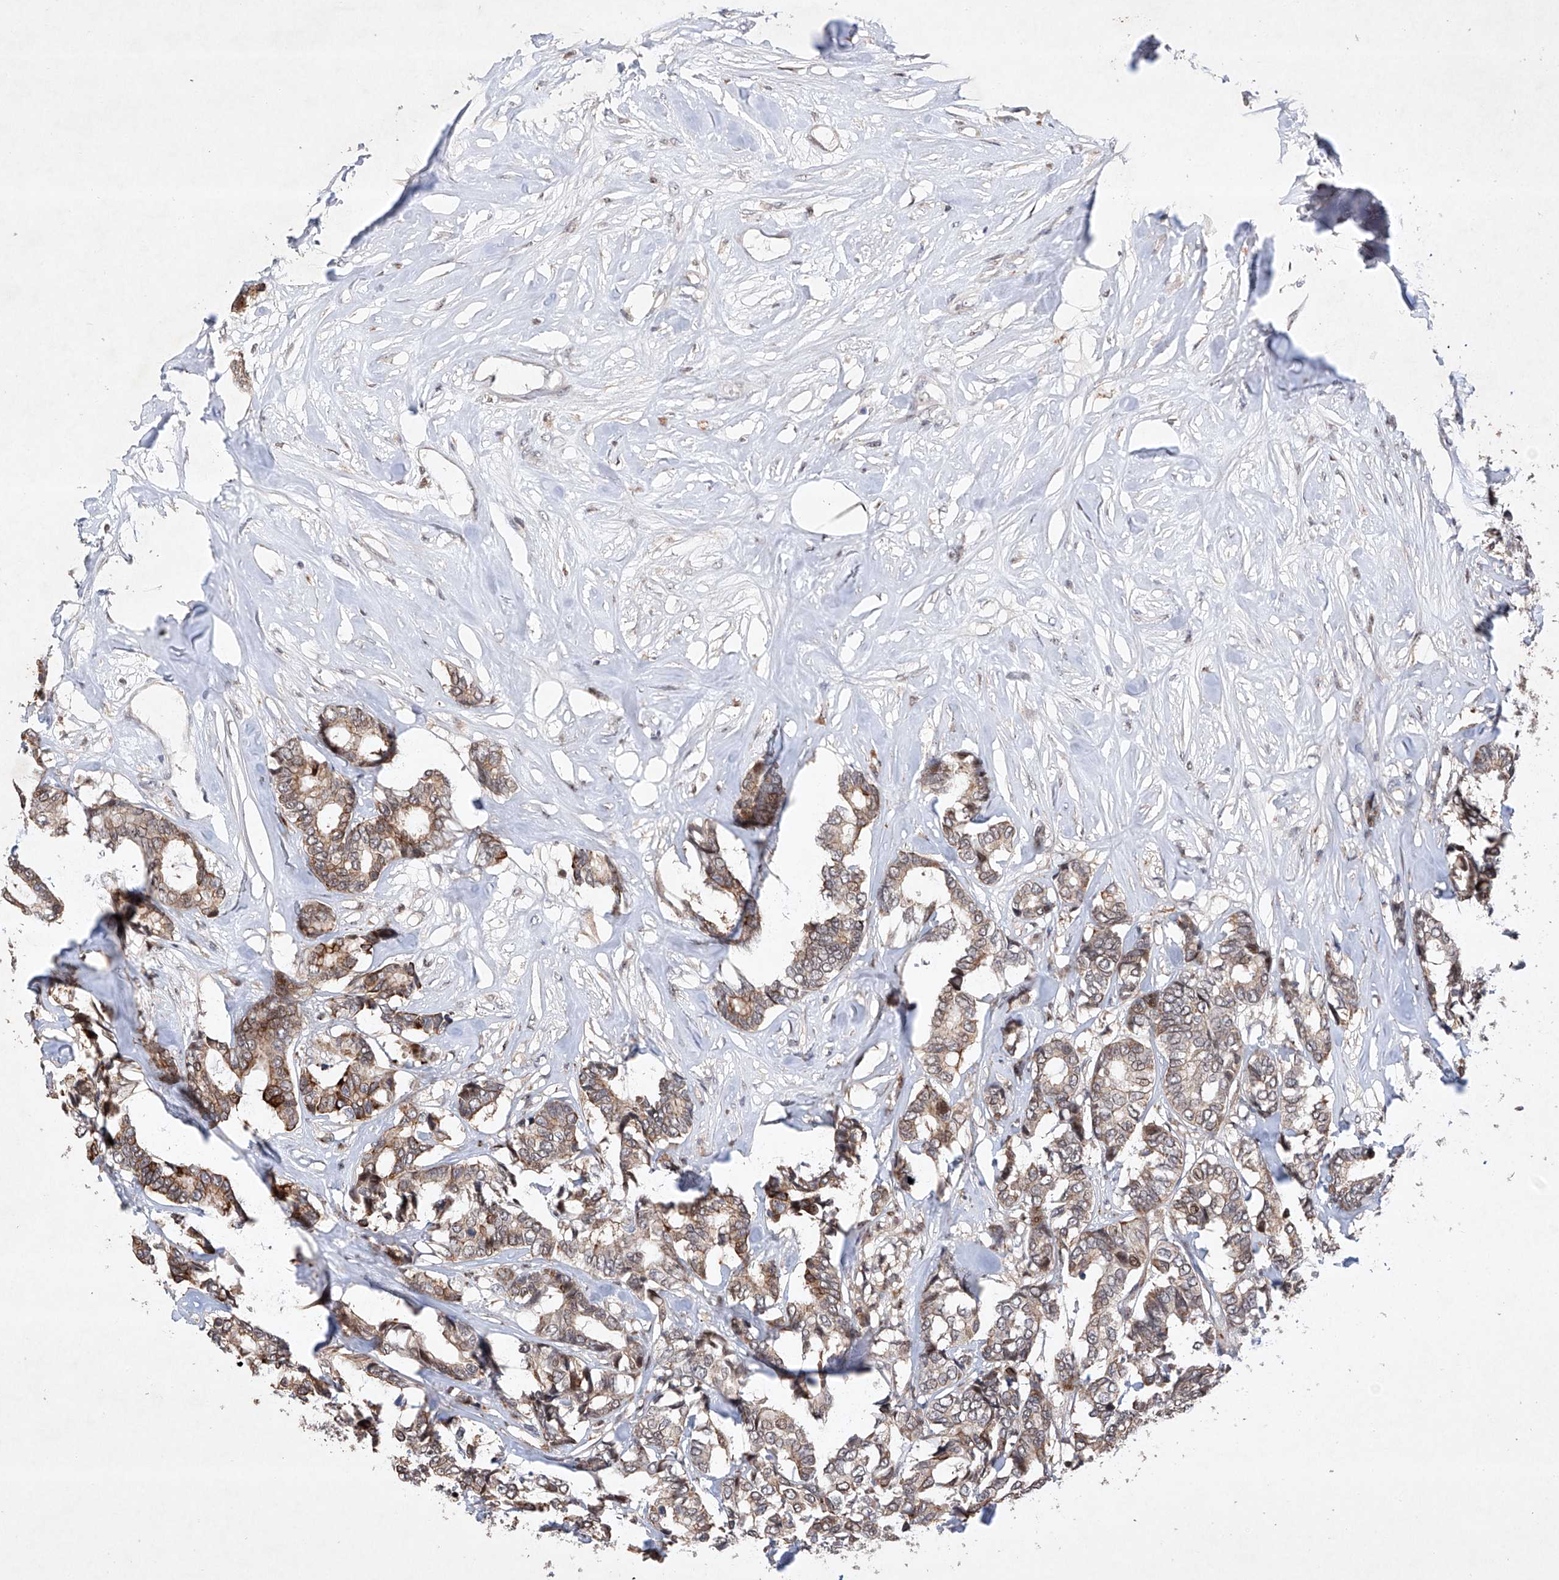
{"staining": {"intensity": "moderate", "quantity": "<25%", "location": "cytoplasmic/membranous"}, "tissue": "breast cancer", "cell_type": "Tumor cells", "image_type": "cancer", "snomed": [{"axis": "morphology", "description": "Duct carcinoma"}, {"axis": "topography", "description": "Breast"}], "caption": "Immunohistochemical staining of breast cancer (infiltrating ductal carcinoma) displays low levels of moderate cytoplasmic/membranous protein expression in about <25% of tumor cells.", "gene": "AFG1L", "patient": {"sex": "female", "age": 87}}